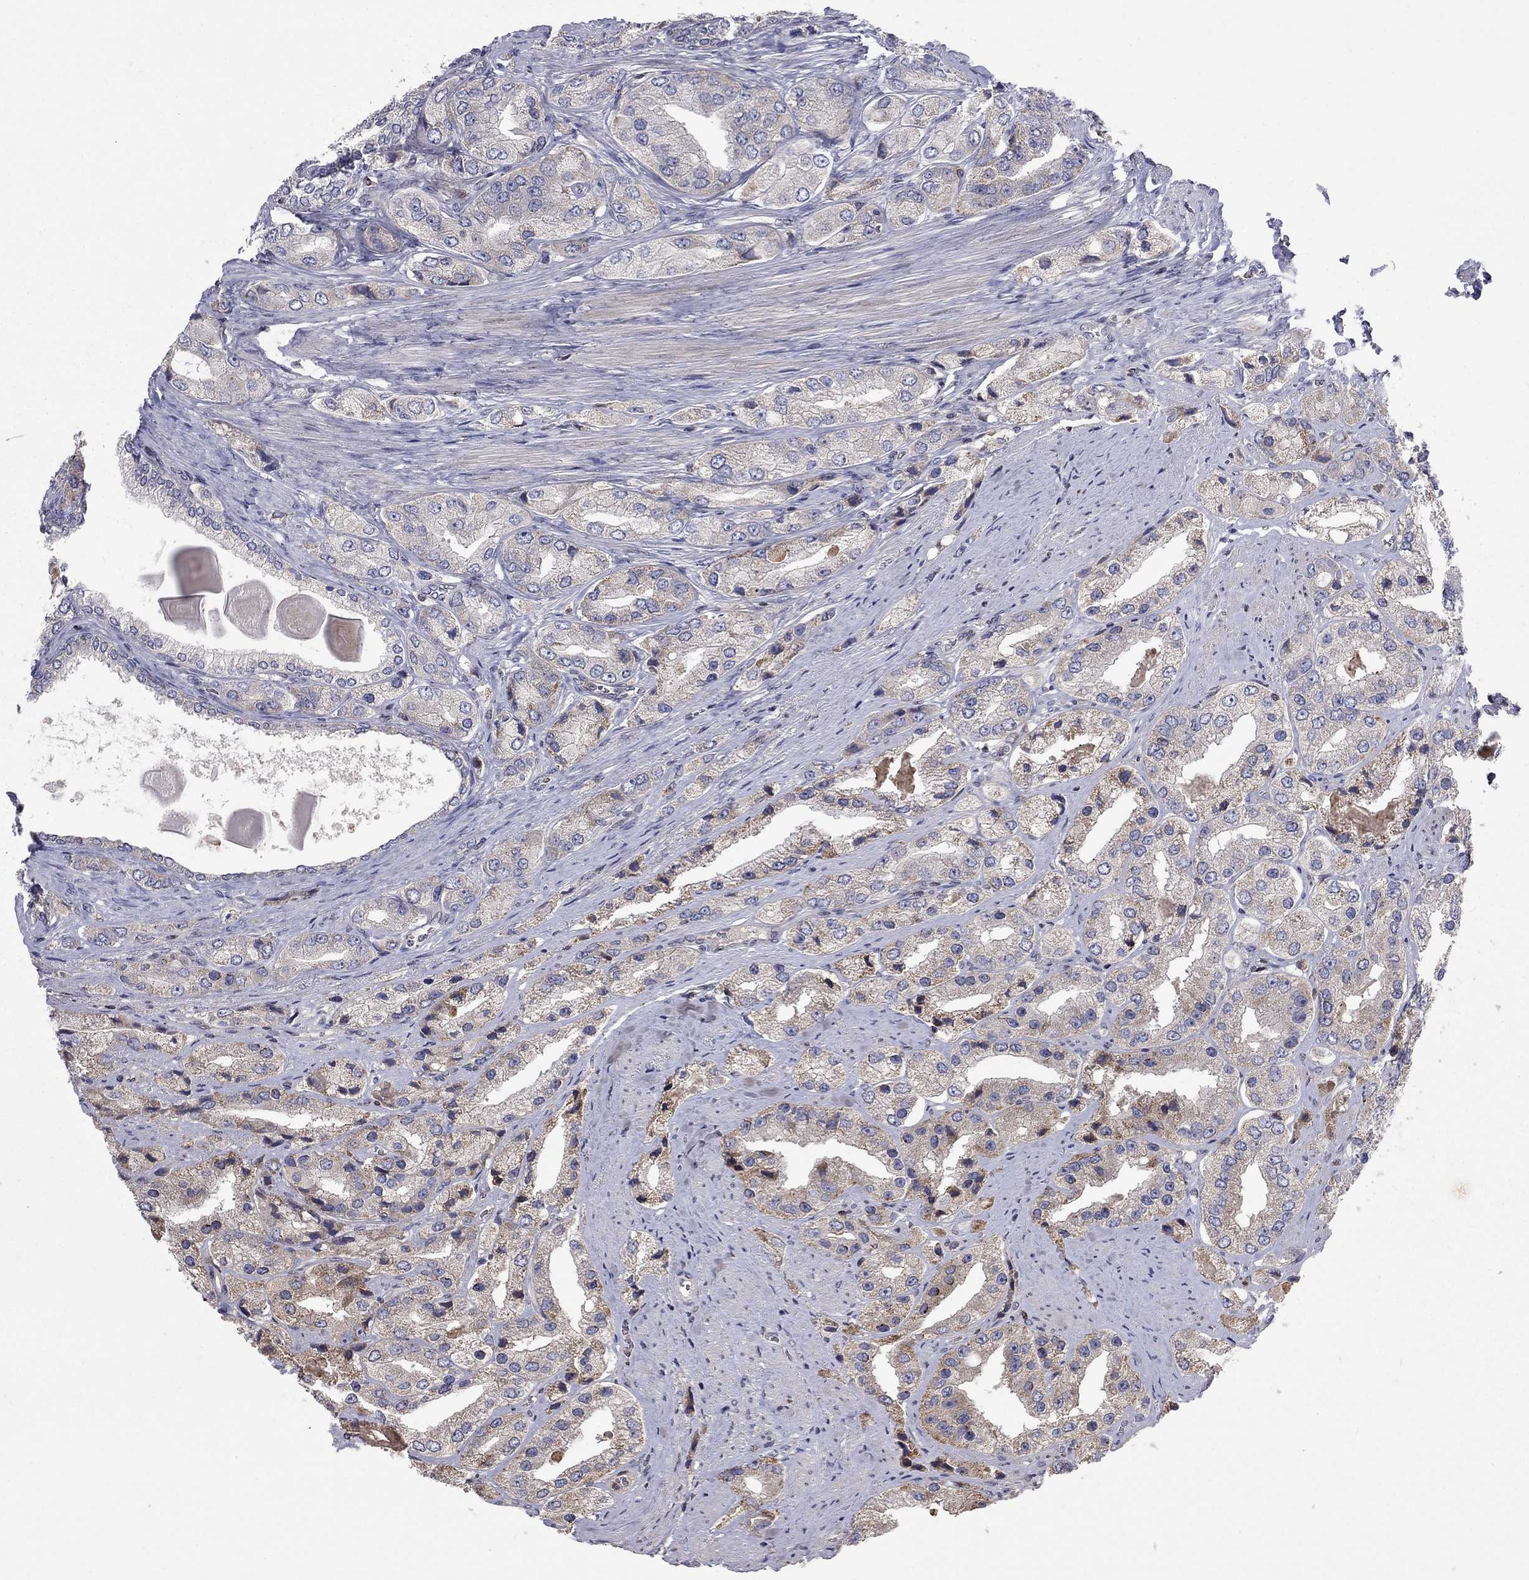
{"staining": {"intensity": "weak", "quantity": "25%-75%", "location": "cytoplasmic/membranous"}, "tissue": "prostate cancer", "cell_type": "Tumor cells", "image_type": "cancer", "snomed": [{"axis": "morphology", "description": "Adenocarcinoma, Low grade"}, {"axis": "topography", "description": "Prostate"}], "caption": "A histopathology image showing weak cytoplasmic/membranous expression in about 25%-75% of tumor cells in prostate cancer (low-grade adenocarcinoma), as visualized by brown immunohistochemical staining.", "gene": "ERN2", "patient": {"sex": "male", "age": 69}}